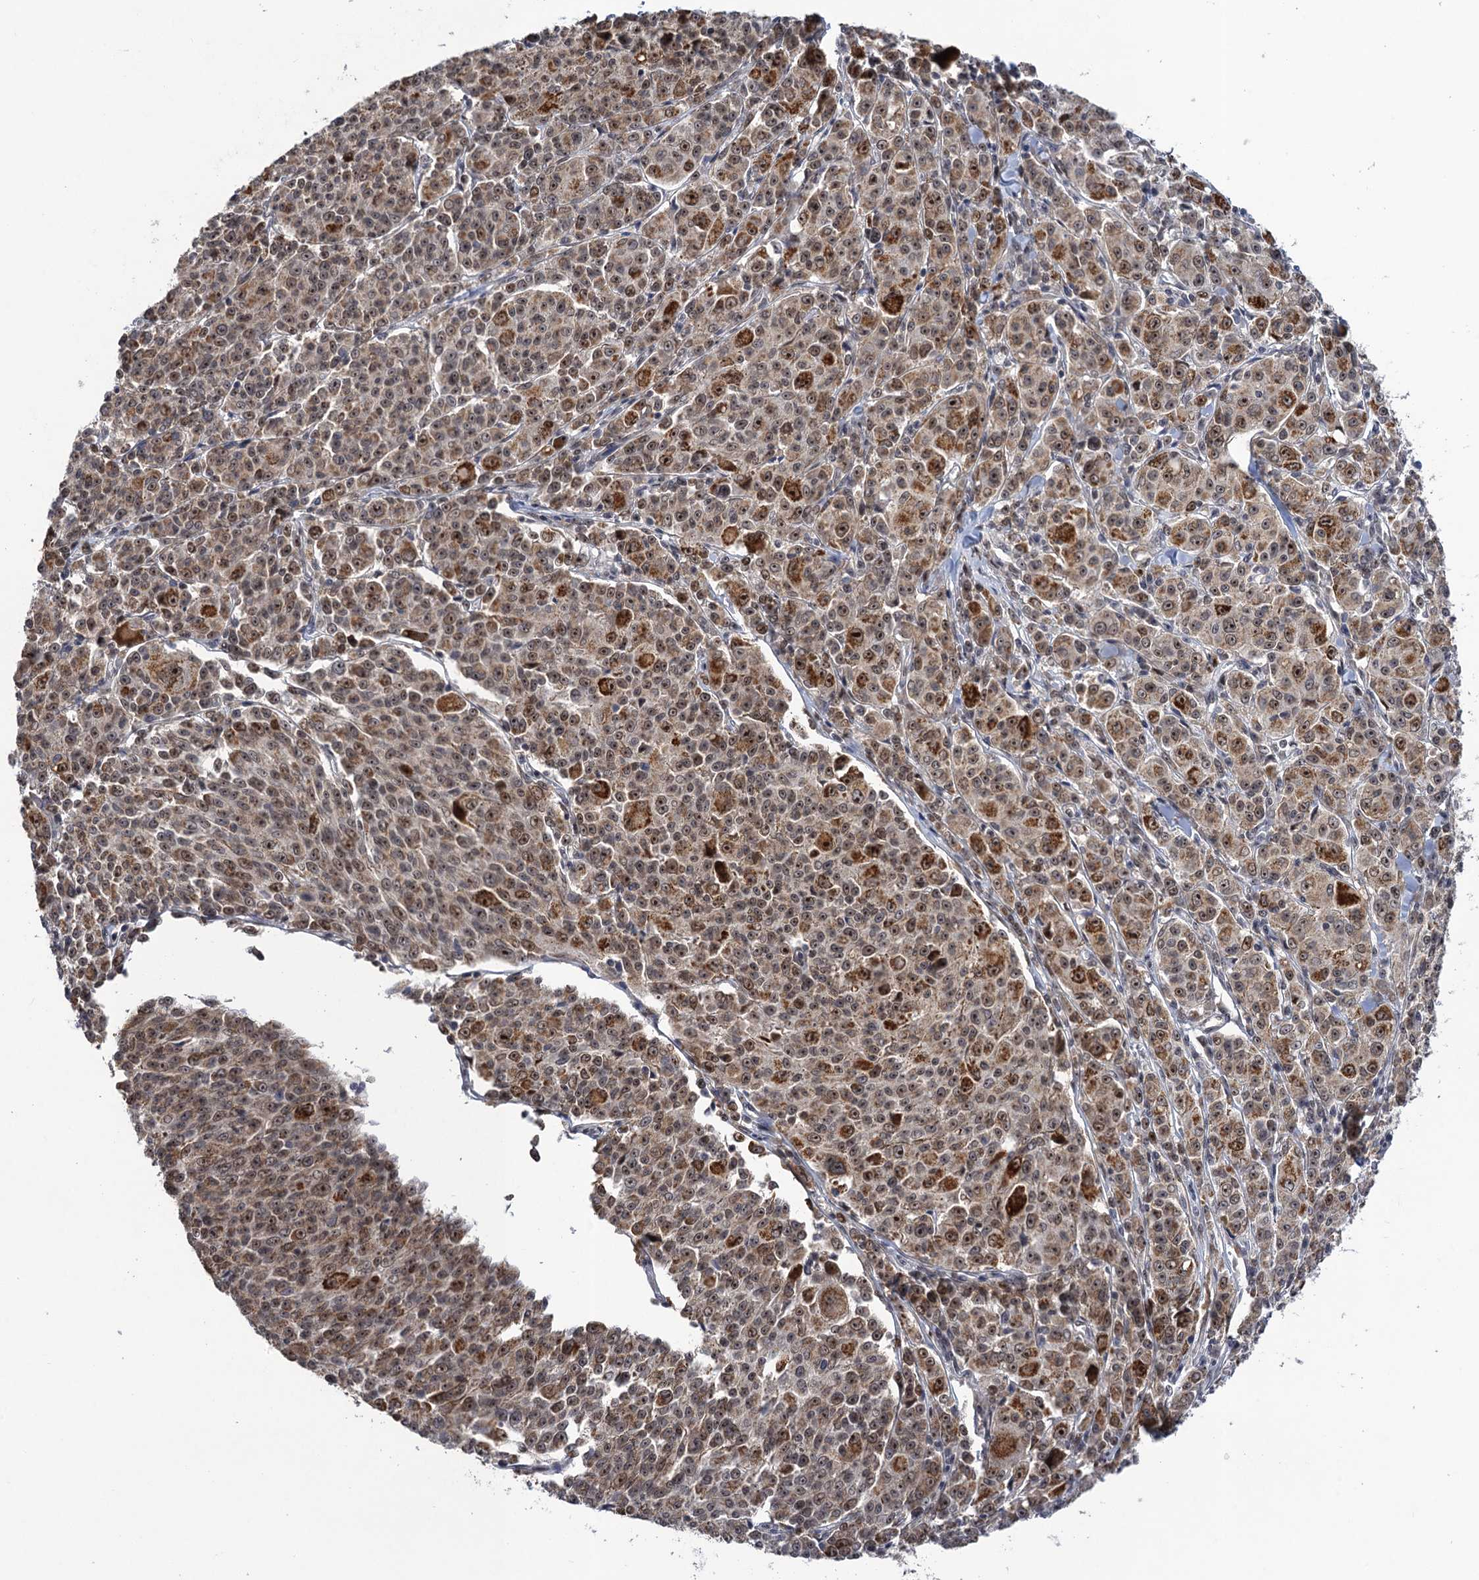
{"staining": {"intensity": "moderate", "quantity": ">75%", "location": "cytoplasmic/membranous,nuclear"}, "tissue": "melanoma", "cell_type": "Tumor cells", "image_type": "cancer", "snomed": [{"axis": "morphology", "description": "Malignant melanoma, NOS"}, {"axis": "topography", "description": "Skin"}], "caption": "A high-resolution image shows IHC staining of melanoma, which shows moderate cytoplasmic/membranous and nuclear positivity in about >75% of tumor cells. (DAB (3,3'-diaminobenzidine) IHC, brown staining for protein, blue staining for nuclei).", "gene": "ZAR1L", "patient": {"sex": "female", "age": 52}}